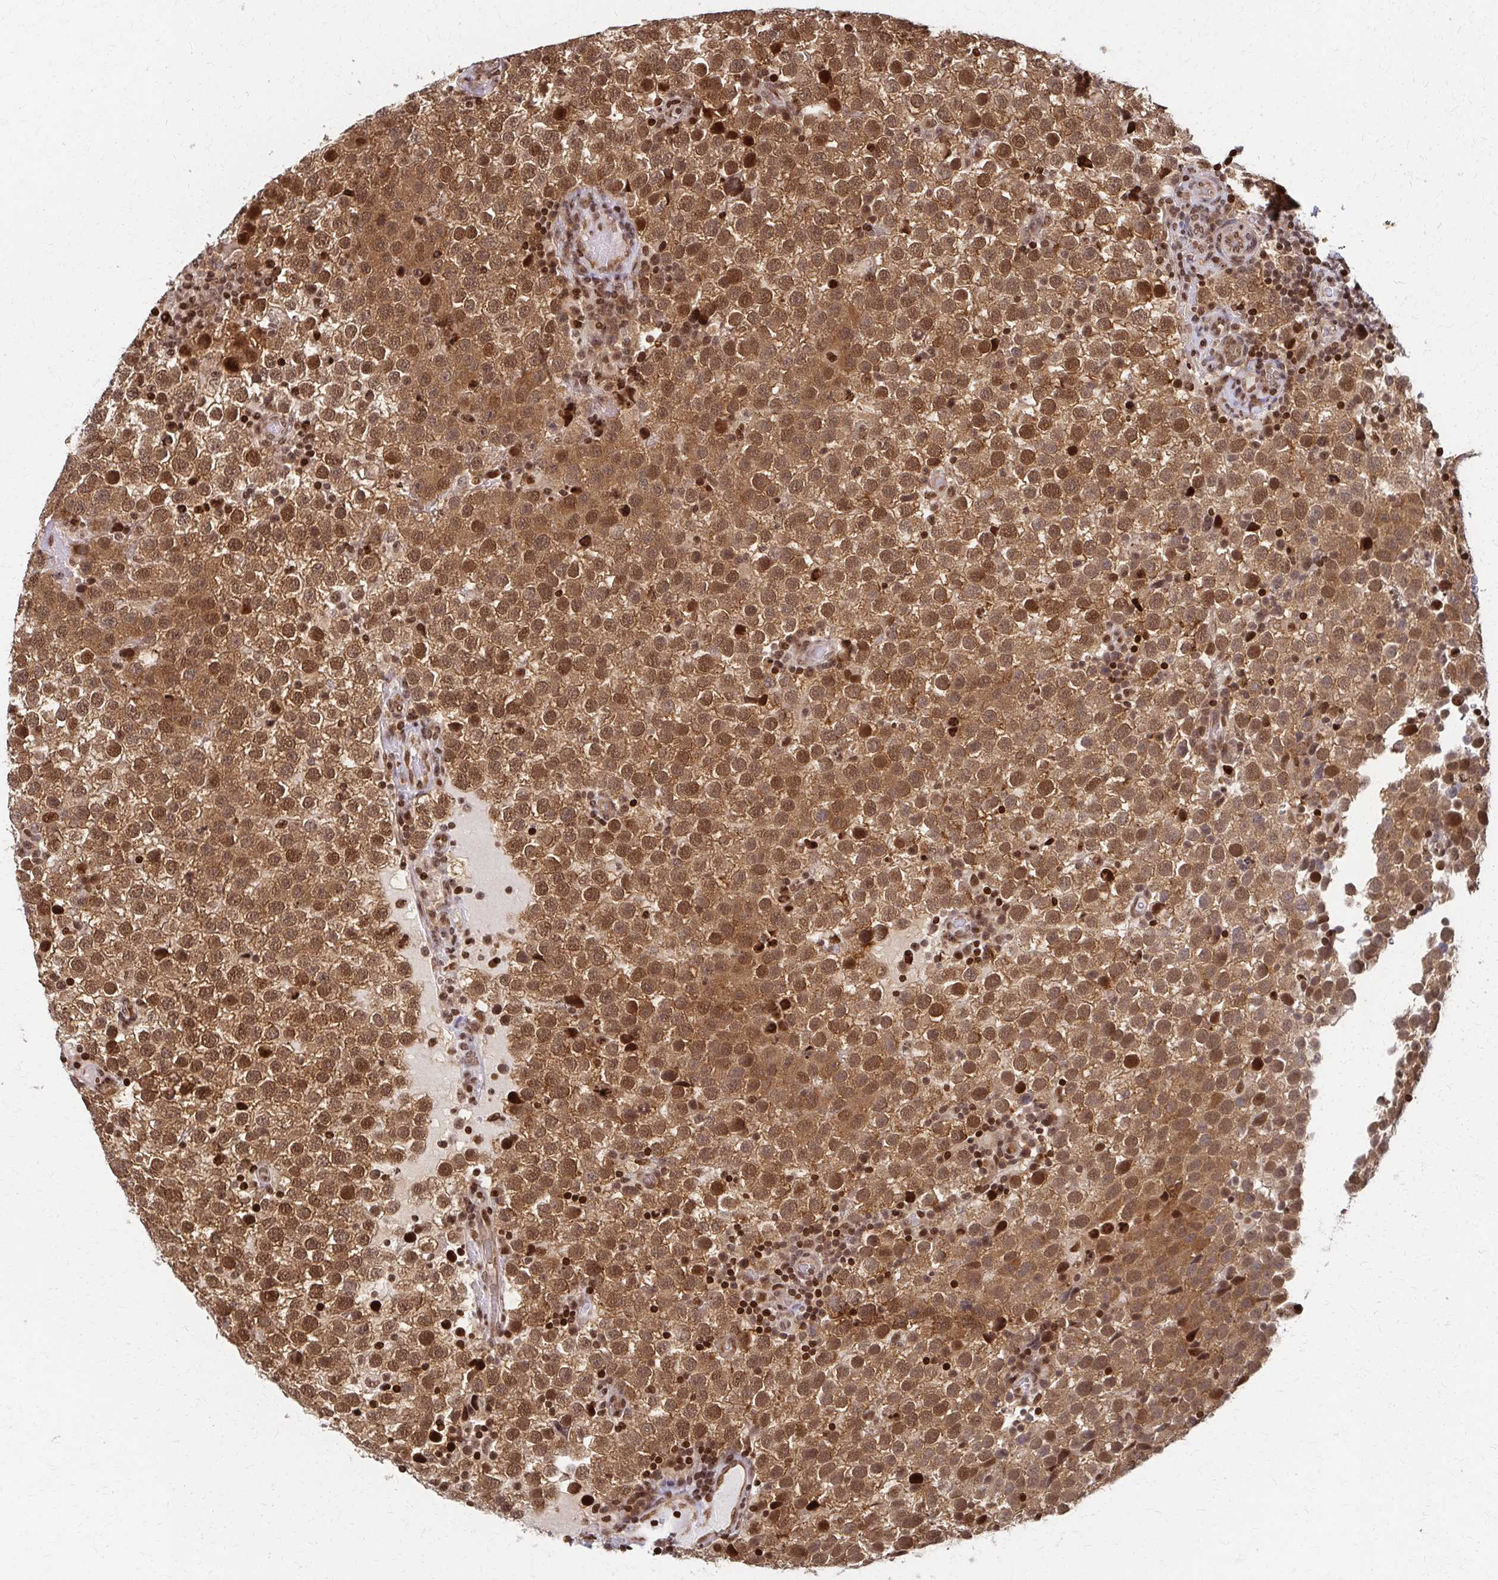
{"staining": {"intensity": "moderate", "quantity": ">75%", "location": "cytoplasmic/membranous,nuclear"}, "tissue": "testis cancer", "cell_type": "Tumor cells", "image_type": "cancer", "snomed": [{"axis": "morphology", "description": "Seminoma, NOS"}, {"axis": "topography", "description": "Testis"}], "caption": "Human testis cancer stained for a protein (brown) demonstrates moderate cytoplasmic/membranous and nuclear positive positivity in approximately >75% of tumor cells.", "gene": "PSMD7", "patient": {"sex": "male", "age": 34}}